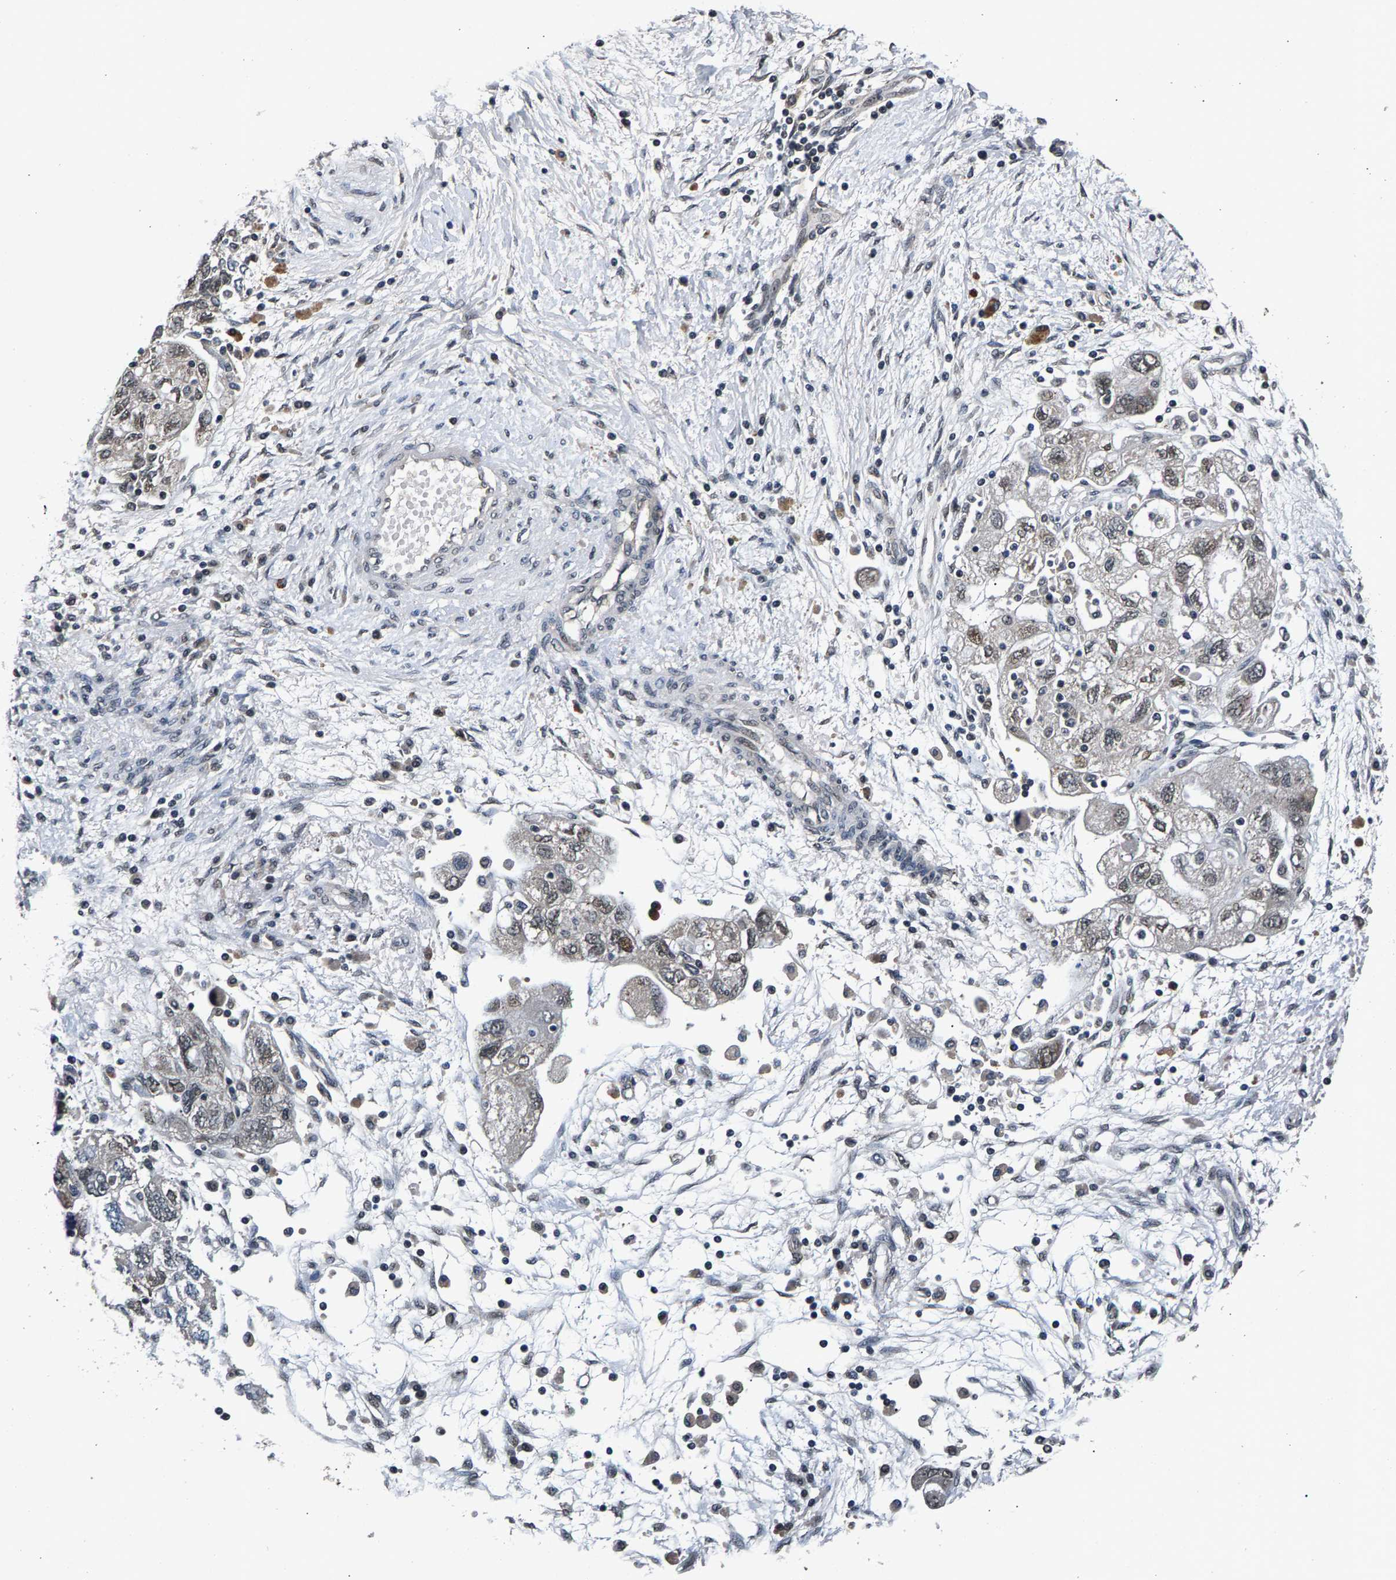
{"staining": {"intensity": "weak", "quantity": "<25%", "location": "nuclear"}, "tissue": "ovarian cancer", "cell_type": "Tumor cells", "image_type": "cancer", "snomed": [{"axis": "morphology", "description": "Carcinoma, NOS"}, {"axis": "morphology", "description": "Cystadenocarcinoma, serous, NOS"}, {"axis": "topography", "description": "Ovary"}], "caption": "The immunohistochemistry (IHC) photomicrograph has no significant expression in tumor cells of ovarian cancer tissue. Nuclei are stained in blue.", "gene": "RBM33", "patient": {"sex": "female", "age": 69}}